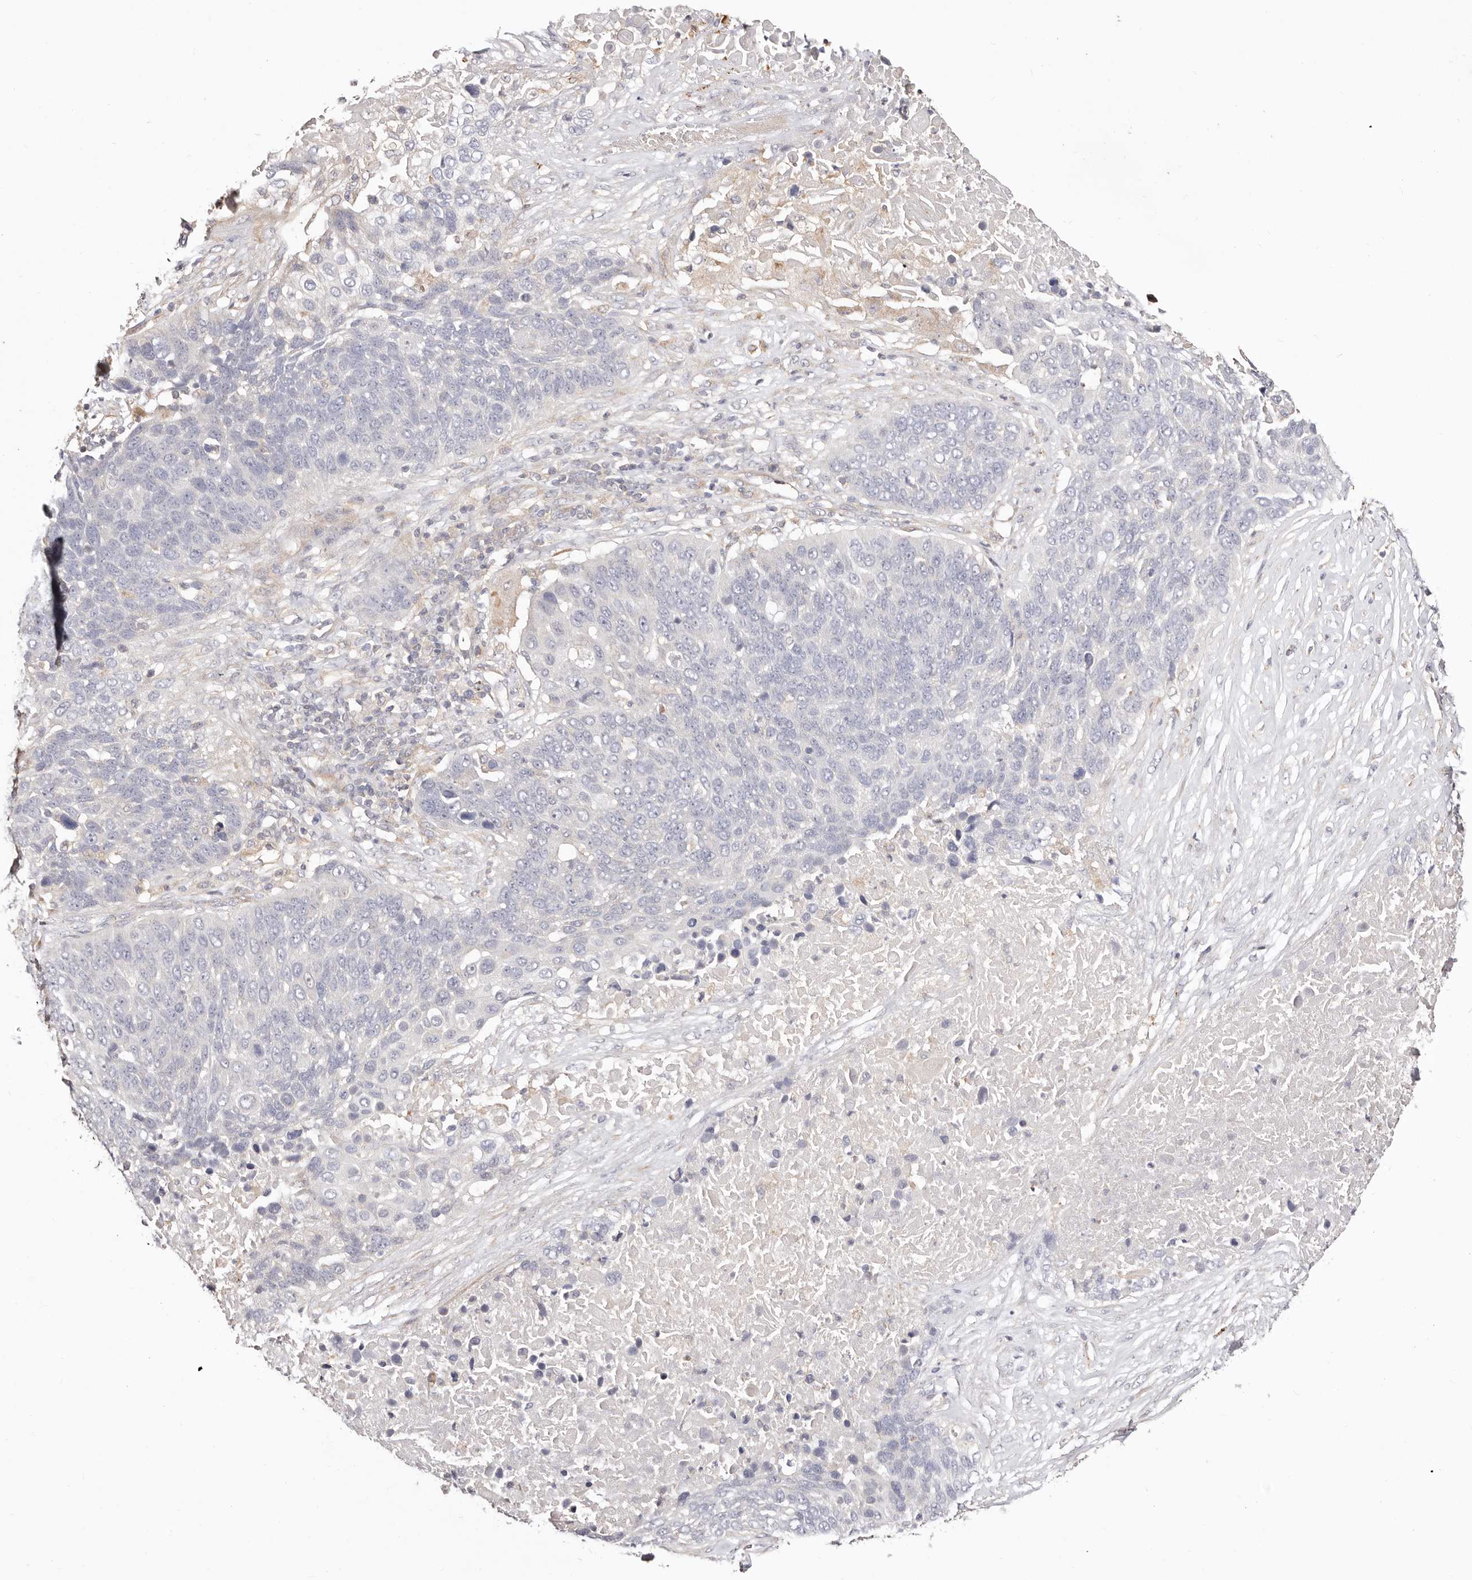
{"staining": {"intensity": "negative", "quantity": "none", "location": "none"}, "tissue": "lung cancer", "cell_type": "Tumor cells", "image_type": "cancer", "snomed": [{"axis": "morphology", "description": "Squamous cell carcinoma, NOS"}, {"axis": "topography", "description": "Lung"}], "caption": "High magnification brightfield microscopy of lung cancer (squamous cell carcinoma) stained with DAB (3,3'-diaminobenzidine) (brown) and counterstained with hematoxylin (blue): tumor cells show no significant expression.", "gene": "MAPK1", "patient": {"sex": "male", "age": 66}}